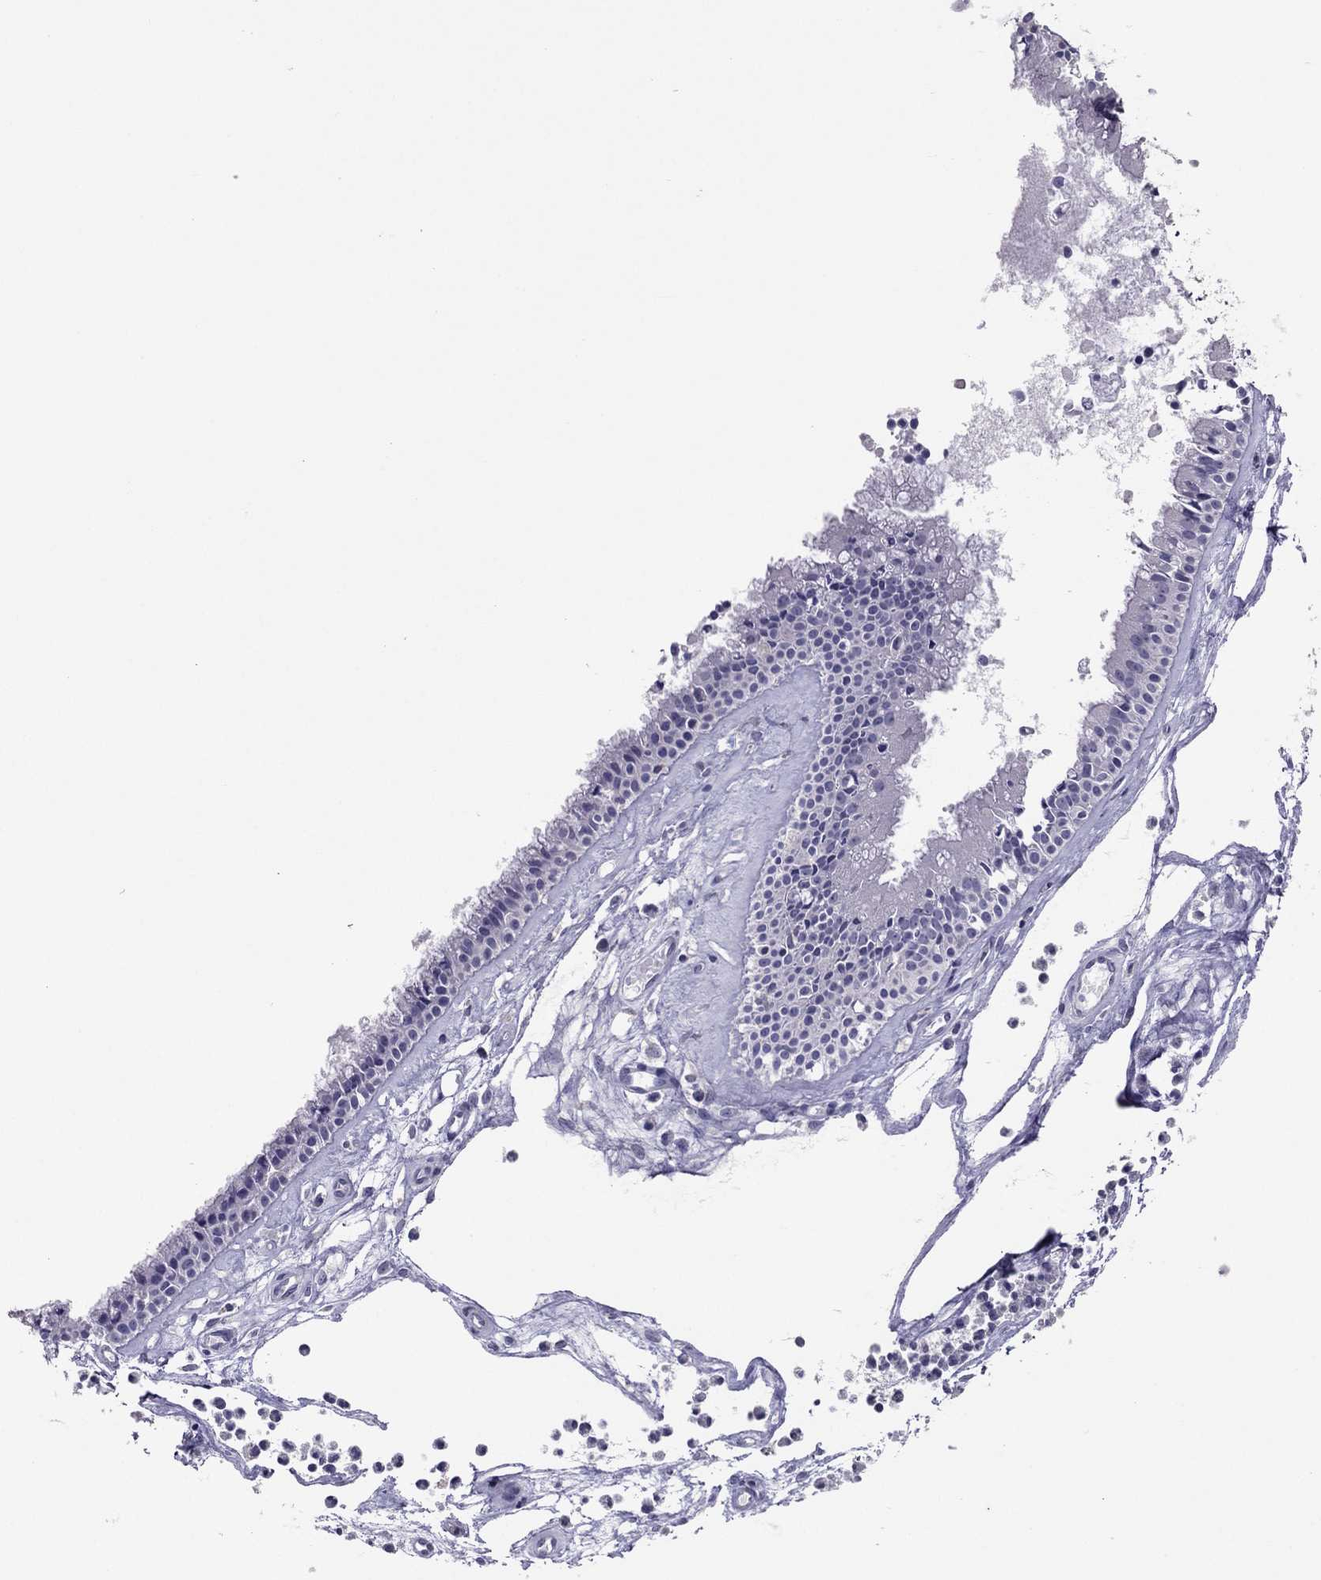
{"staining": {"intensity": "negative", "quantity": "none", "location": "none"}, "tissue": "nasopharynx", "cell_type": "Respiratory epithelial cells", "image_type": "normal", "snomed": [{"axis": "morphology", "description": "Normal tissue, NOS"}, {"axis": "topography", "description": "Nasopharynx"}], "caption": "This is an IHC photomicrograph of unremarkable human nasopharynx. There is no positivity in respiratory epithelial cells.", "gene": "RGS8", "patient": {"sex": "female", "age": 47}}